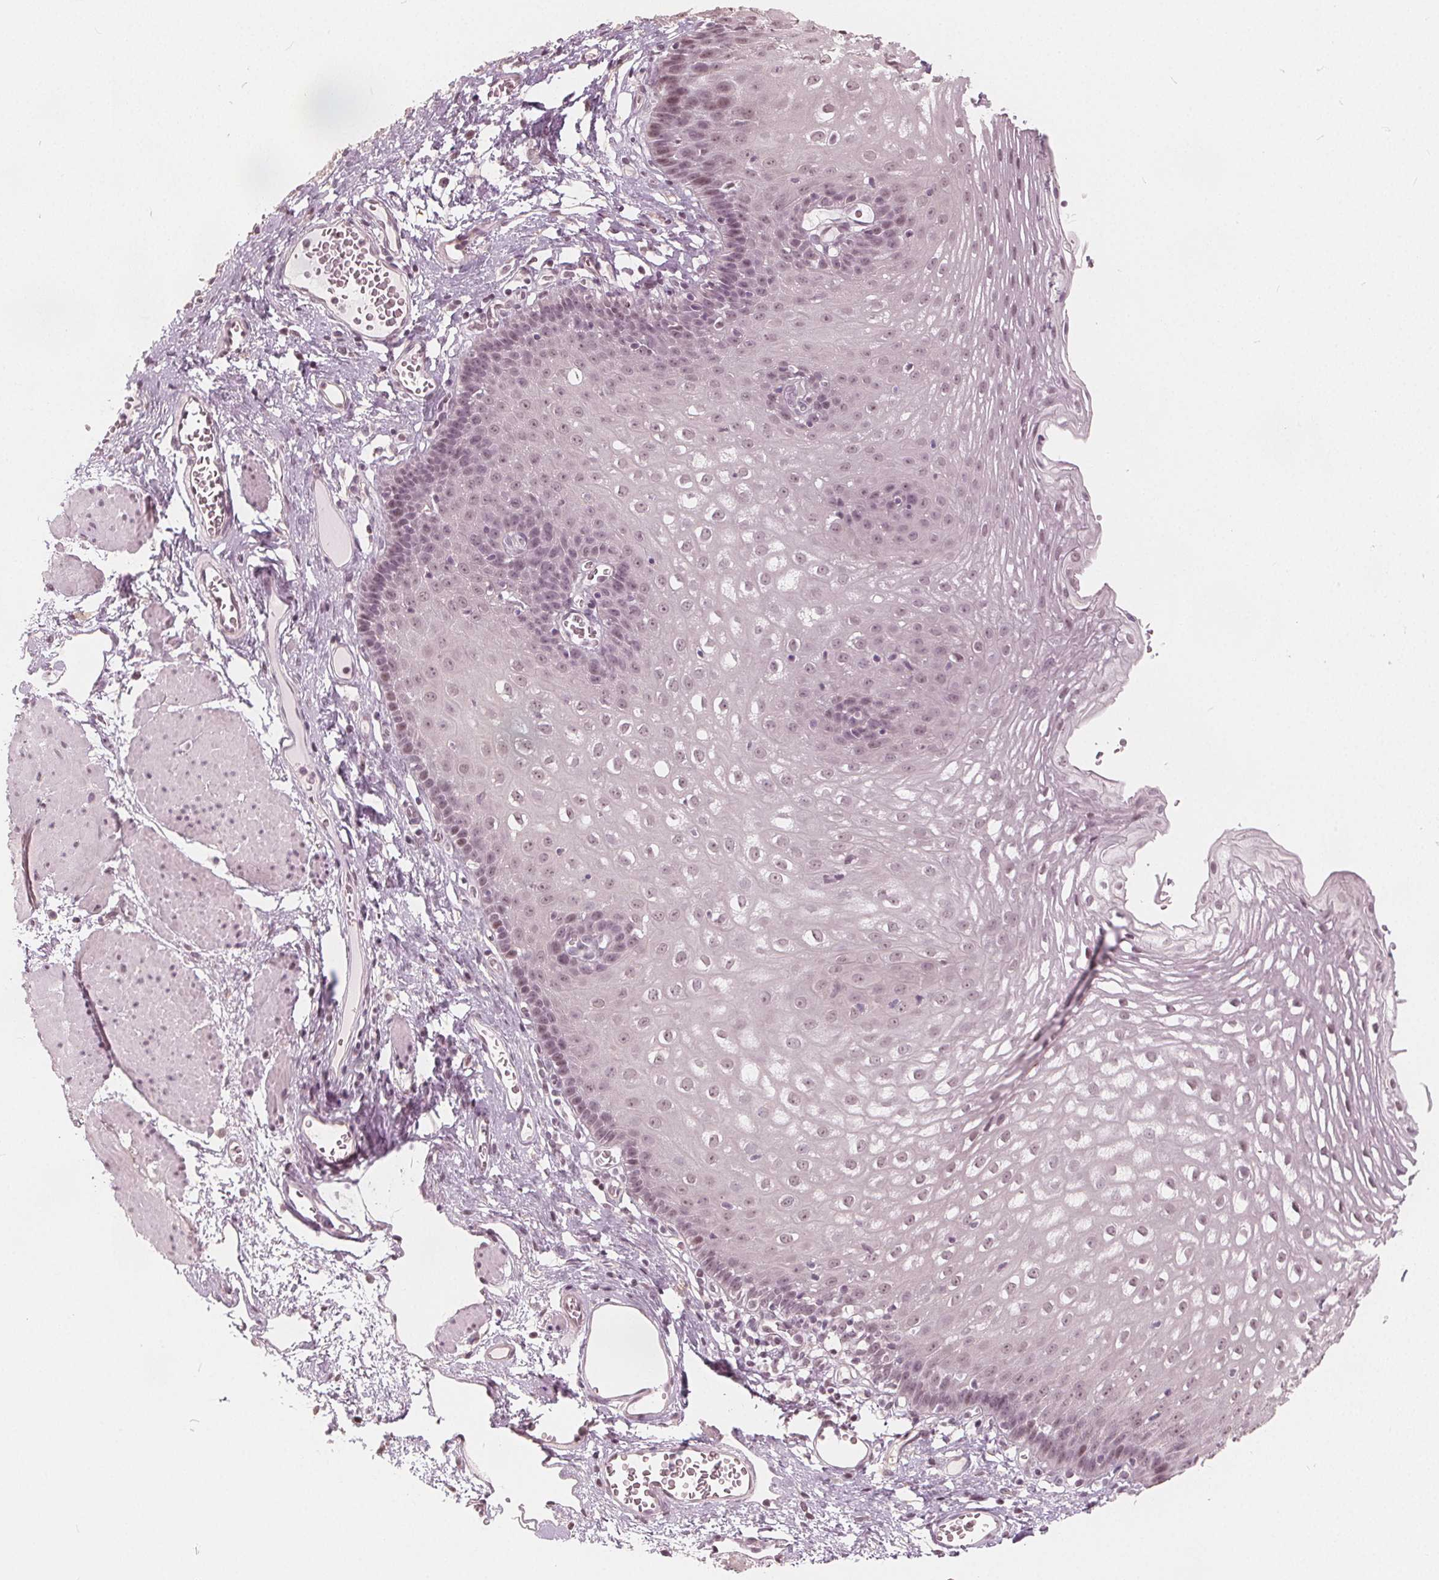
{"staining": {"intensity": "weak", "quantity": "25%-75%", "location": "nuclear"}, "tissue": "esophagus", "cell_type": "Squamous epithelial cells", "image_type": "normal", "snomed": [{"axis": "morphology", "description": "Normal tissue, NOS"}, {"axis": "topography", "description": "Esophagus"}], "caption": "Protein staining of normal esophagus shows weak nuclear staining in about 25%-75% of squamous epithelial cells.", "gene": "NUP210L", "patient": {"sex": "male", "age": 72}}